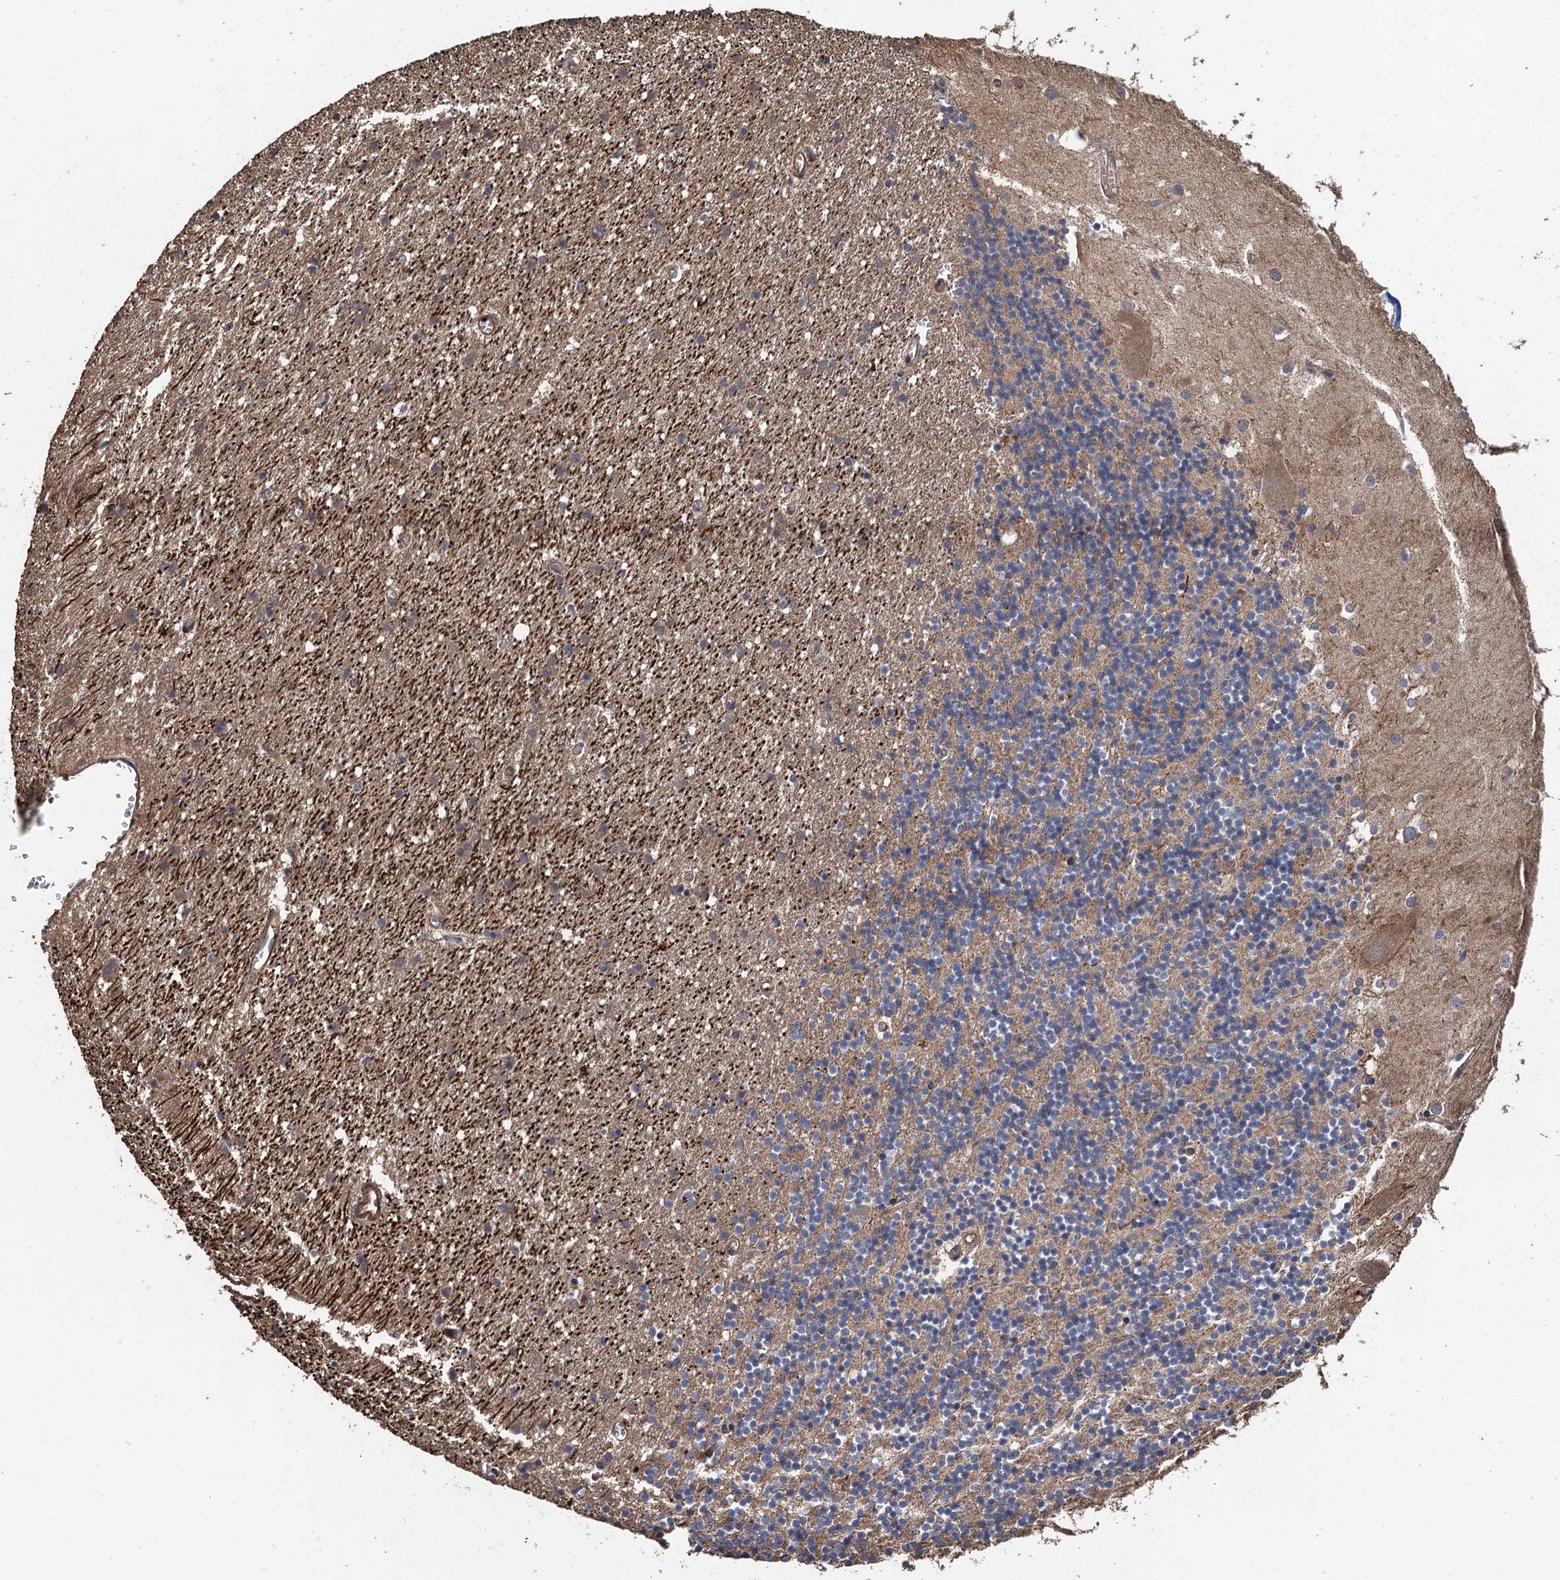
{"staining": {"intensity": "moderate", "quantity": ">75%", "location": "cytoplasmic/membranous"}, "tissue": "cerebellum", "cell_type": "Cells in granular layer", "image_type": "normal", "snomed": [{"axis": "morphology", "description": "Normal tissue, NOS"}, {"axis": "topography", "description": "Cerebellum"}], "caption": "A brown stain labels moderate cytoplasmic/membranous positivity of a protein in cells in granular layer of unremarkable cerebellum. The staining was performed using DAB, with brown indicating positive protein expression. Nuclei are stained blue with hematoxylin.", "gene": "PPP4R1", "patient": {"sex": "male", "age": 54}}